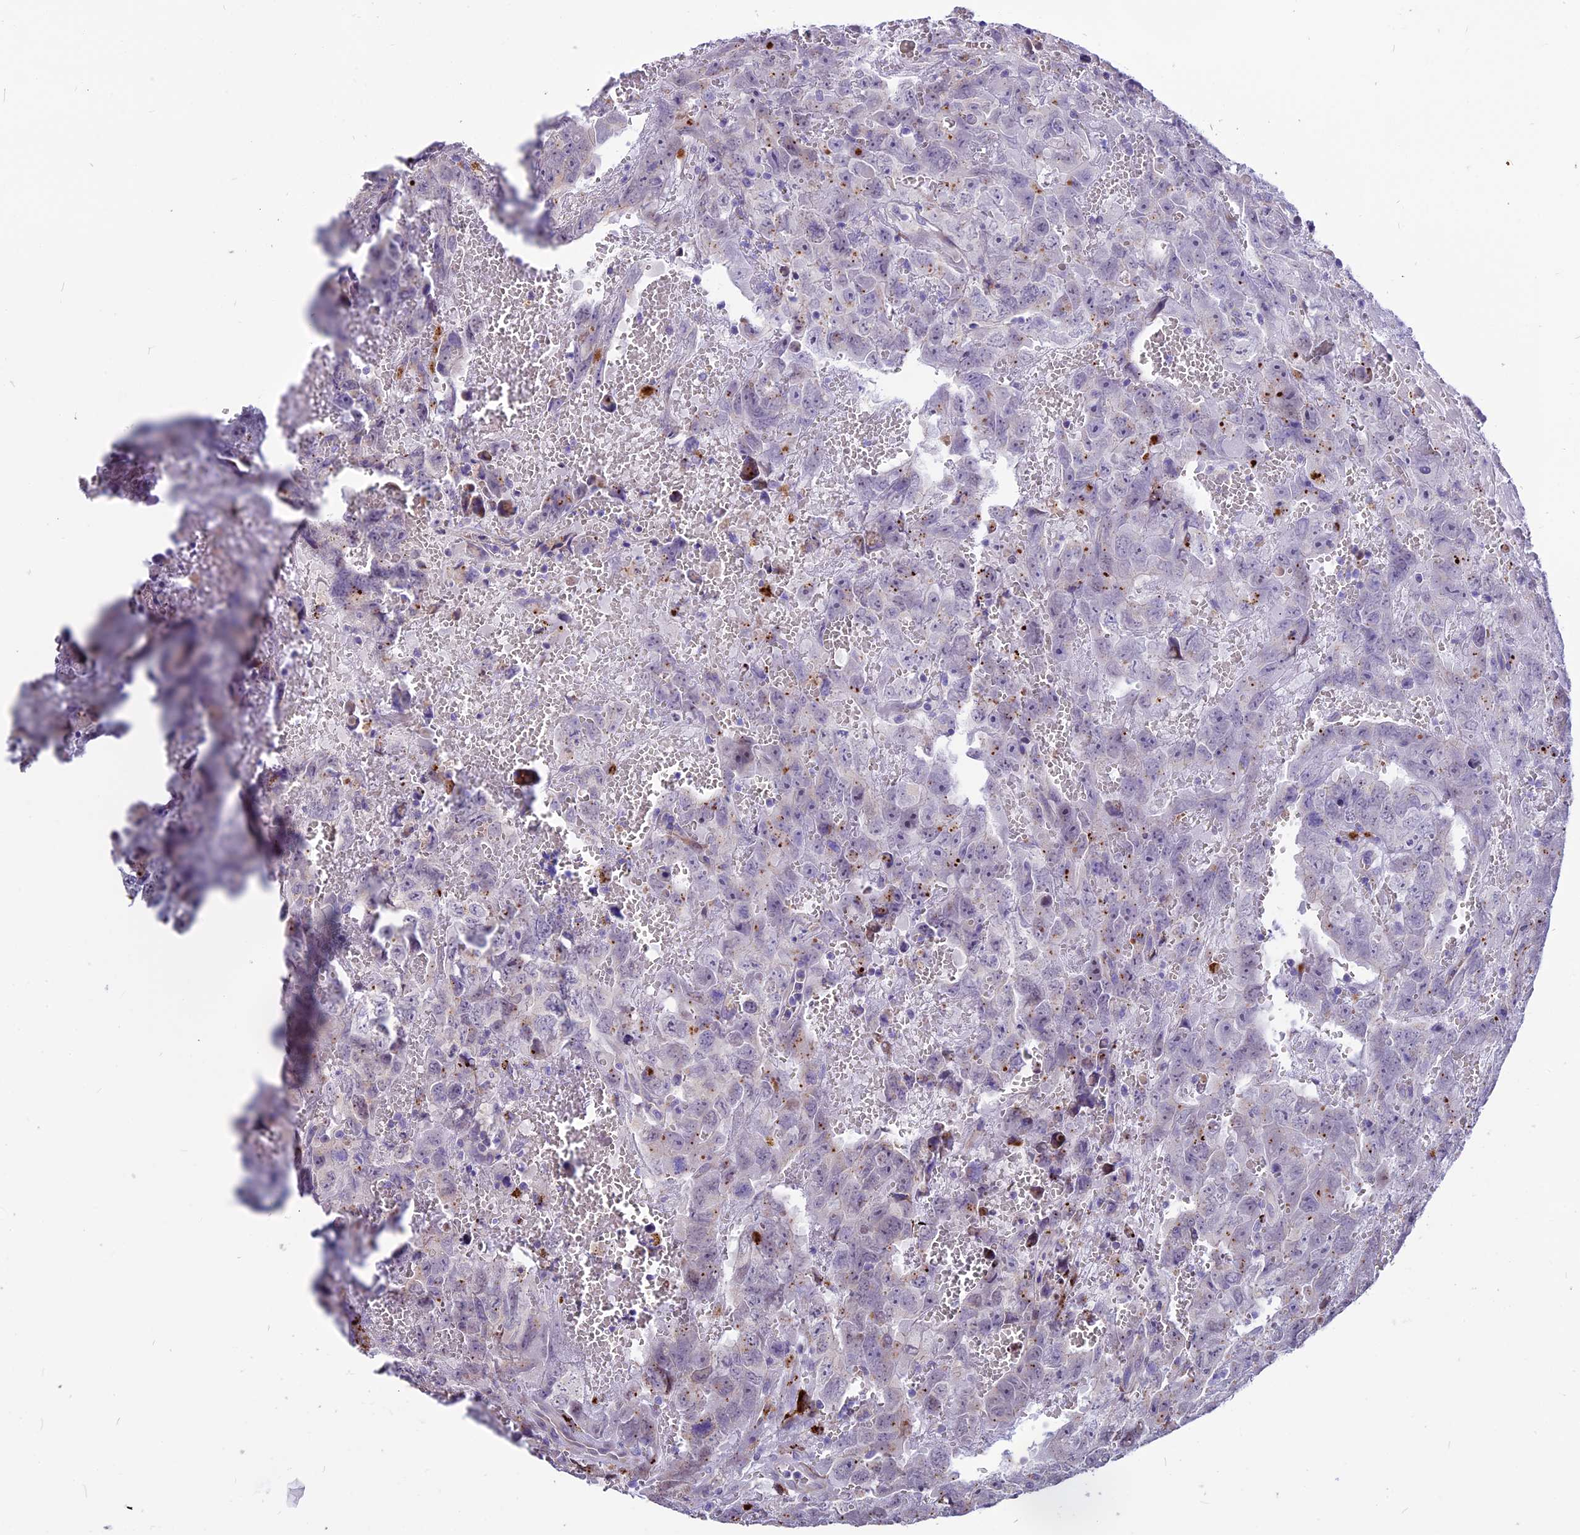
{"staining": {"intensity": "negative", "quantity": "none", "location": "none"}, "tissue": "testis cancer", "cell_type": "Tumor cells", "image_type": "cancer", "snomed": [{"axis": "morphology", "description": "Carcinoma, Embryonal, NOS"}, {"axis": "topography", "description": "Testis"}], "caption": "Immunohistochemical staining of embryonal carcinoma (testis) exhibits no significant staining in tumor cells.", "gene": "THRSP", "patient": {"sex": "male", "age": 45}}